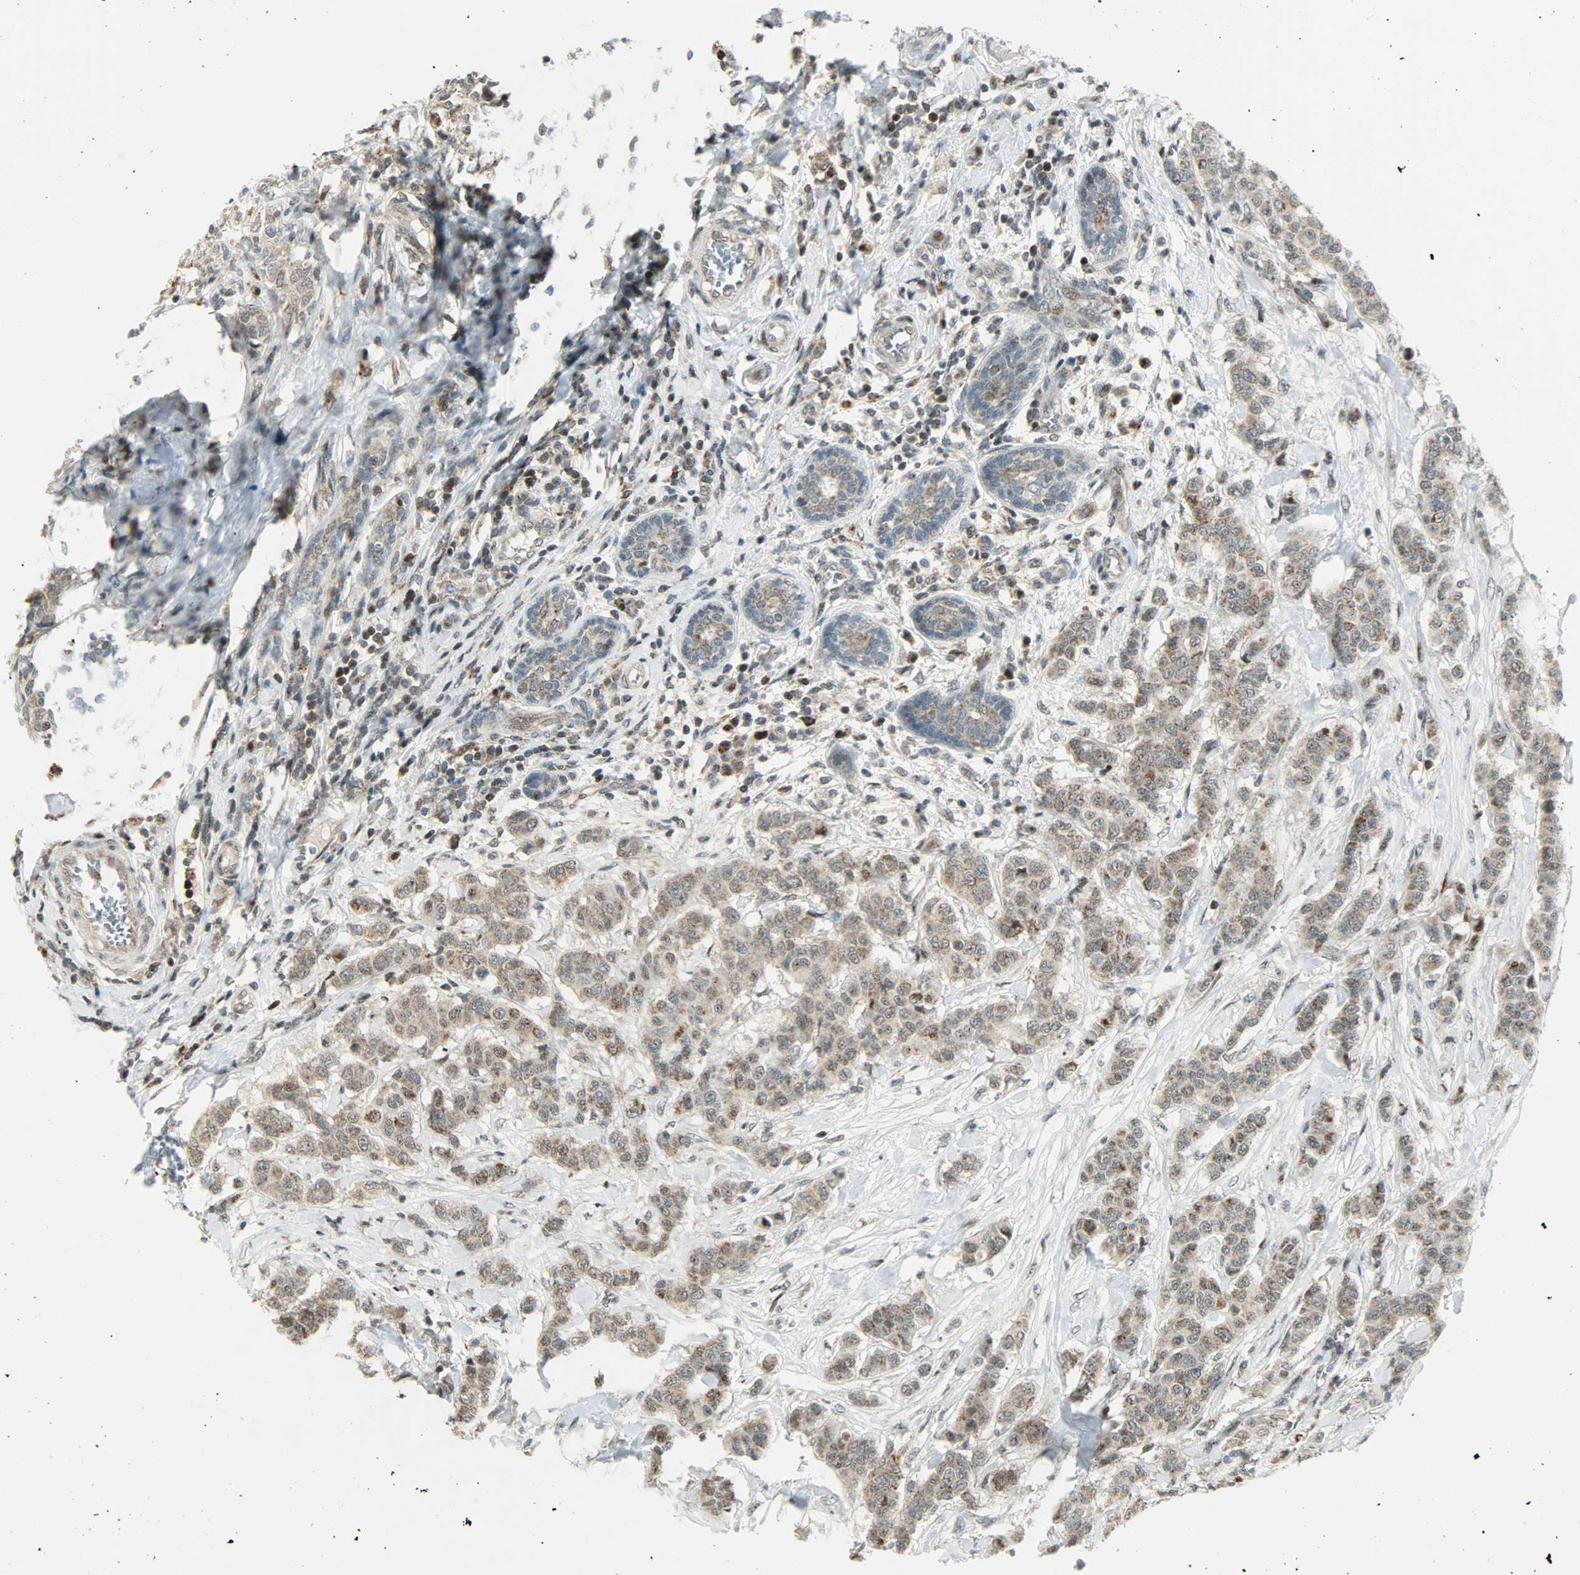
{"staining": {"intensity": "moderate", "quantity": ">75%", "location": "cytoplasmic/membranous,nuclear"}, "tissue": "breast cancer", "cell_type": "Tumor cells", "image_type": "cancer", "snomed": [{"axis": "morphology", "description": "Duct carcinoma"}, {"axis": "topography", "description": "Breast"}], "caption": "A micrograph showing moderate cytoplasmic/membranous and nuclear positivity in about >75% of tumor cells in infiltrating ductal carcinoma (breast), as visualized by brown immunohistochemical staining.", "gene": "IL15", "patient": {"sex": "female", "age": 40}}